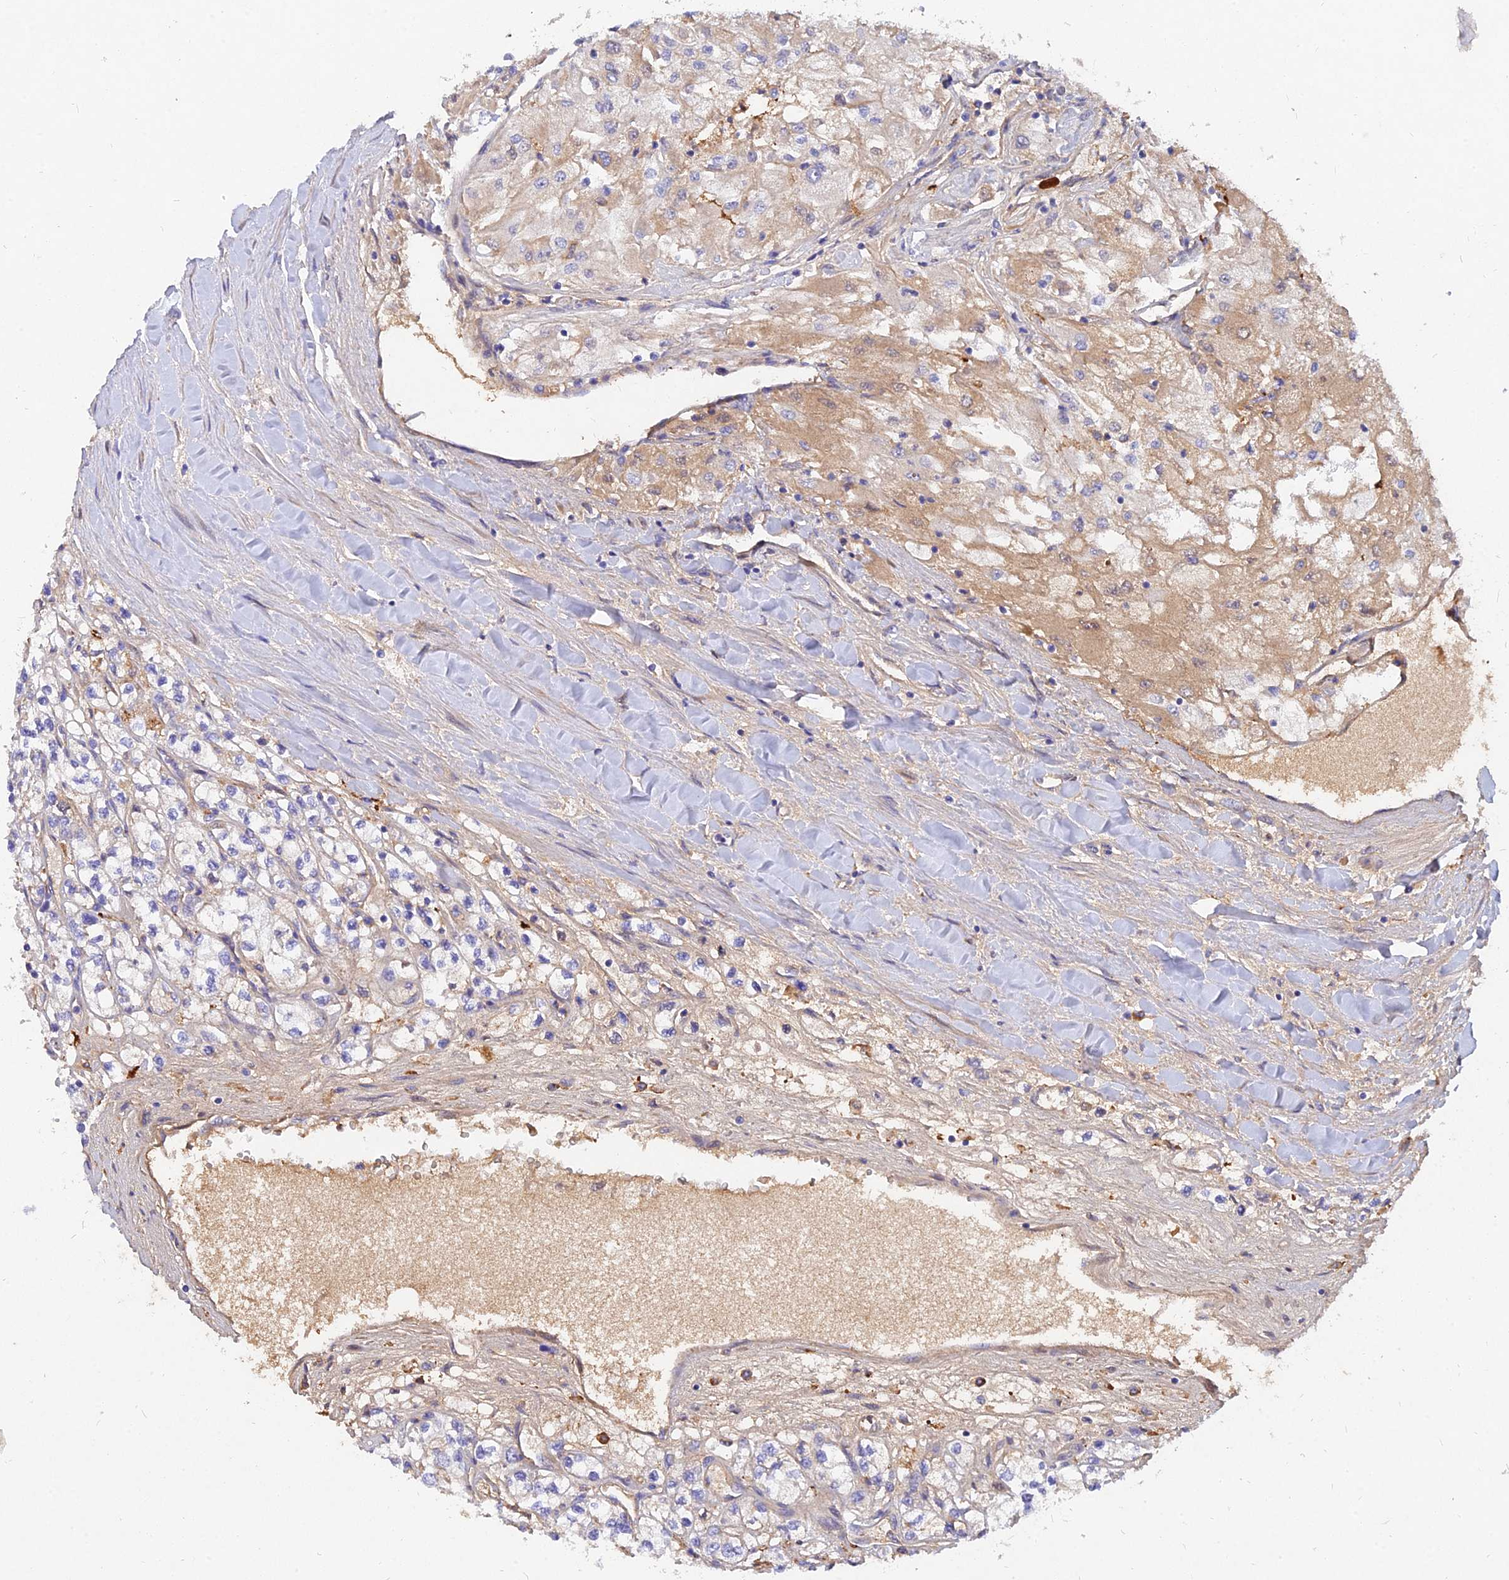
{"staining": {"intensity": "moderate", "quantity": "<25%", "location": "cytoplasmic/membranous"}, "tissue": "renal cancer", "cell_type": "Tumor cells", "image_type": "cancer", "snomed": [{"axis": "morphology", "description": "Adenocarcinoma, NOS"}, {"axis": "topography", "description": "Kidney"}], "caption": "The micrograph exhibits staining of renal cancer (adenocarcinoma), revealing moderate cytoplasmic/membranous protein positivity (brown color) within tumor cells.", "gene": "MROH1", "patient": {"sex": "male", "age": 80}}